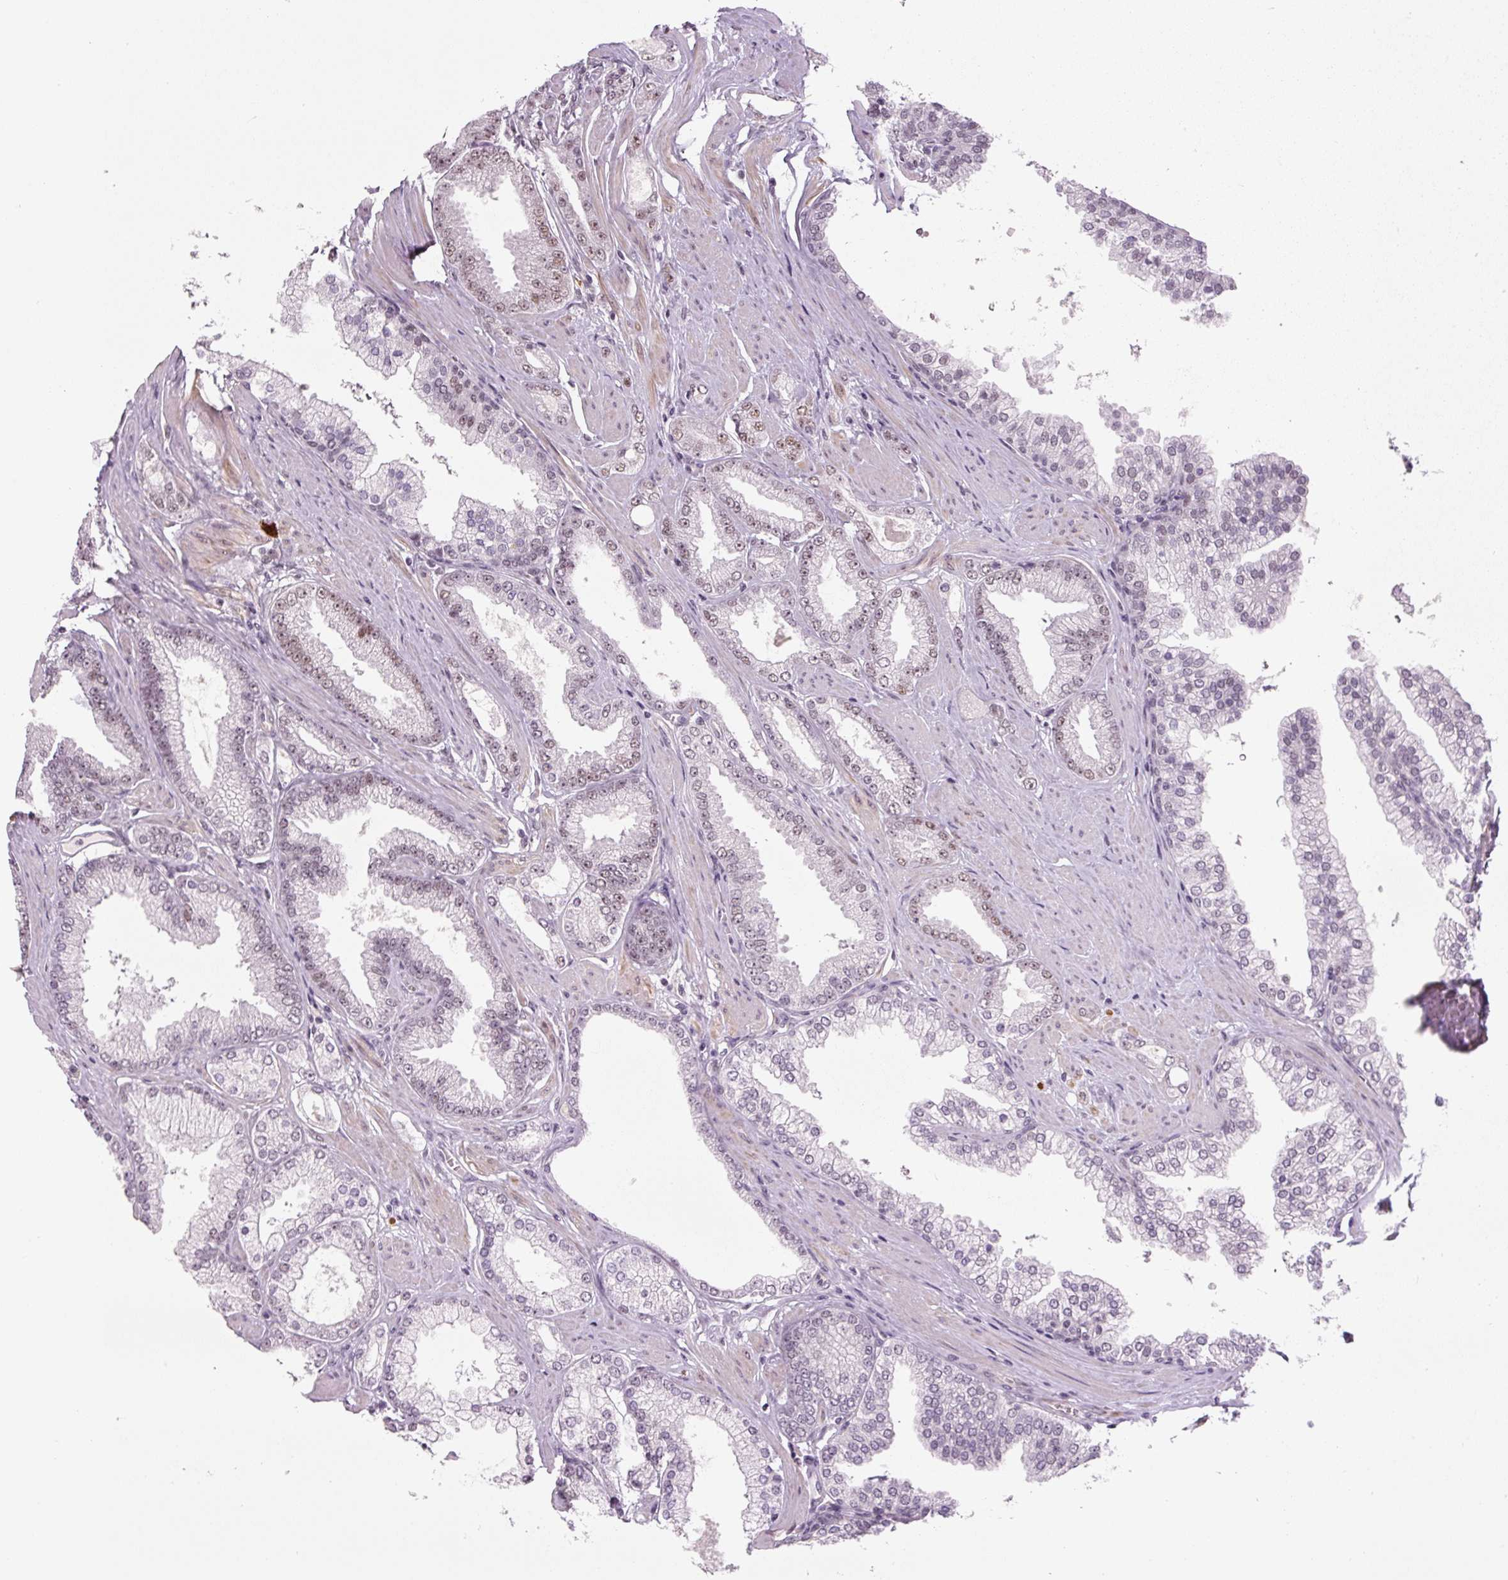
{"staining": {"intensity": "weak", "quantity": "<25%", "location": "nuclear"}, "tissue": "prostate cancer", "cell_type": "Tumor cells", "image_type": "cancer", "snomed": [{"axis": "morphology", "description": "Adenocarcinoma, Low grade"}, {"axis": "topography", "description": "Prostate"}], "caption": "Tumor cells show no significant staining in adenocarcinoma (low-grade) (prostate).", "gene": "U2AF2", "patient": {"sex": "male", "age": 42}}